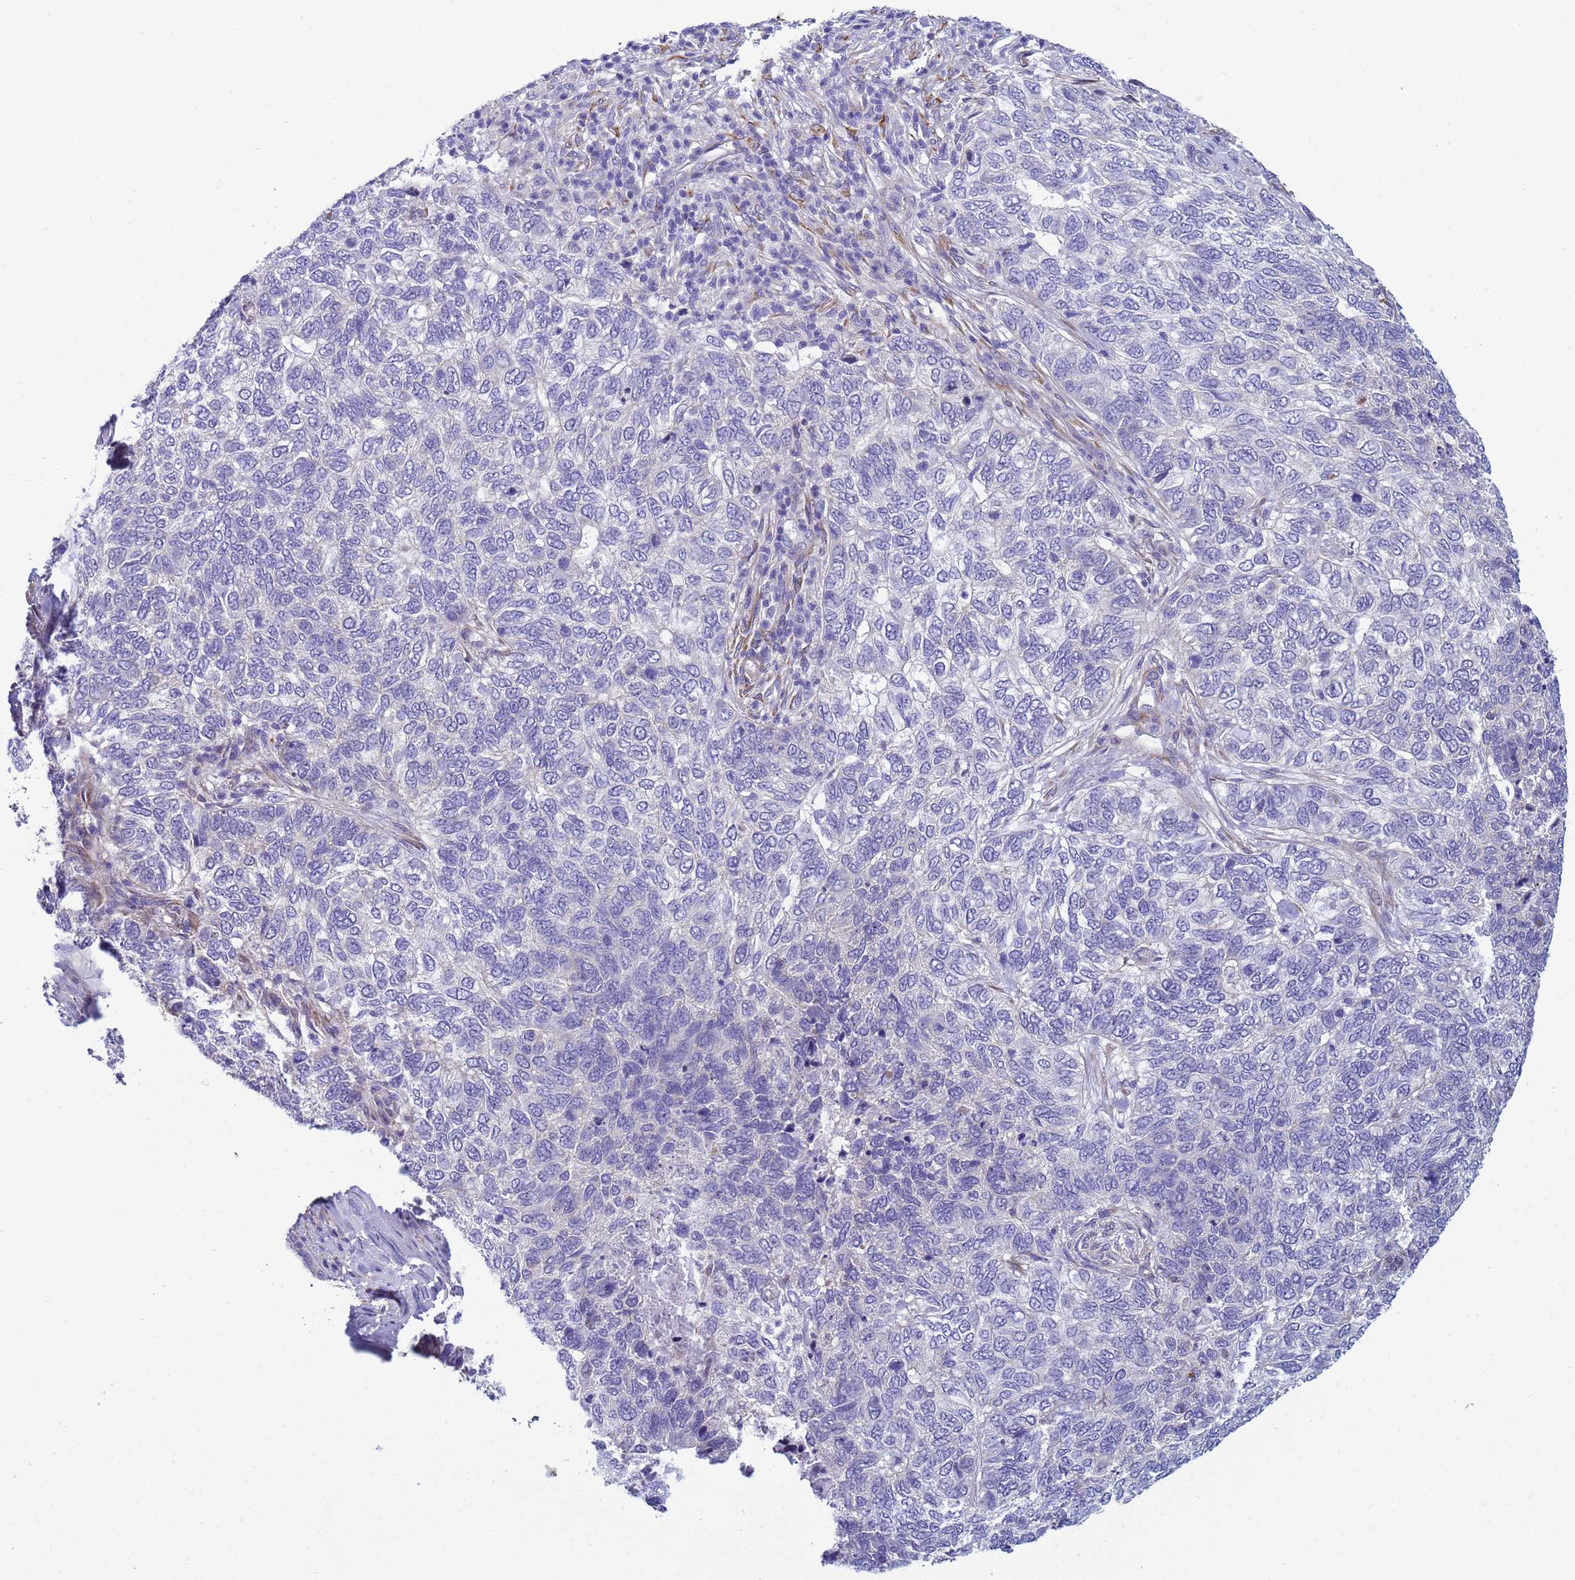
{"staining": {"intensity": "negative", "quantity": "none", "location": "none"}, "tissue": "skin cancer", "cell_type": "Tumor cells", "image_type": "cancer", "snomed": [{"axis": "morphology", "description": "Basal cell carcinoma"}, {"axis": "topography", "description": "Skin"}], "caption": "Immunohistochemistry of human skin cancer demonstrates no positivity in tumor cells. (Immunohistochemistry (ihc), brightfield microscopy, high magnification).", "gene": "TRPC6", "patient": {"sex": "female", "age": 65}}